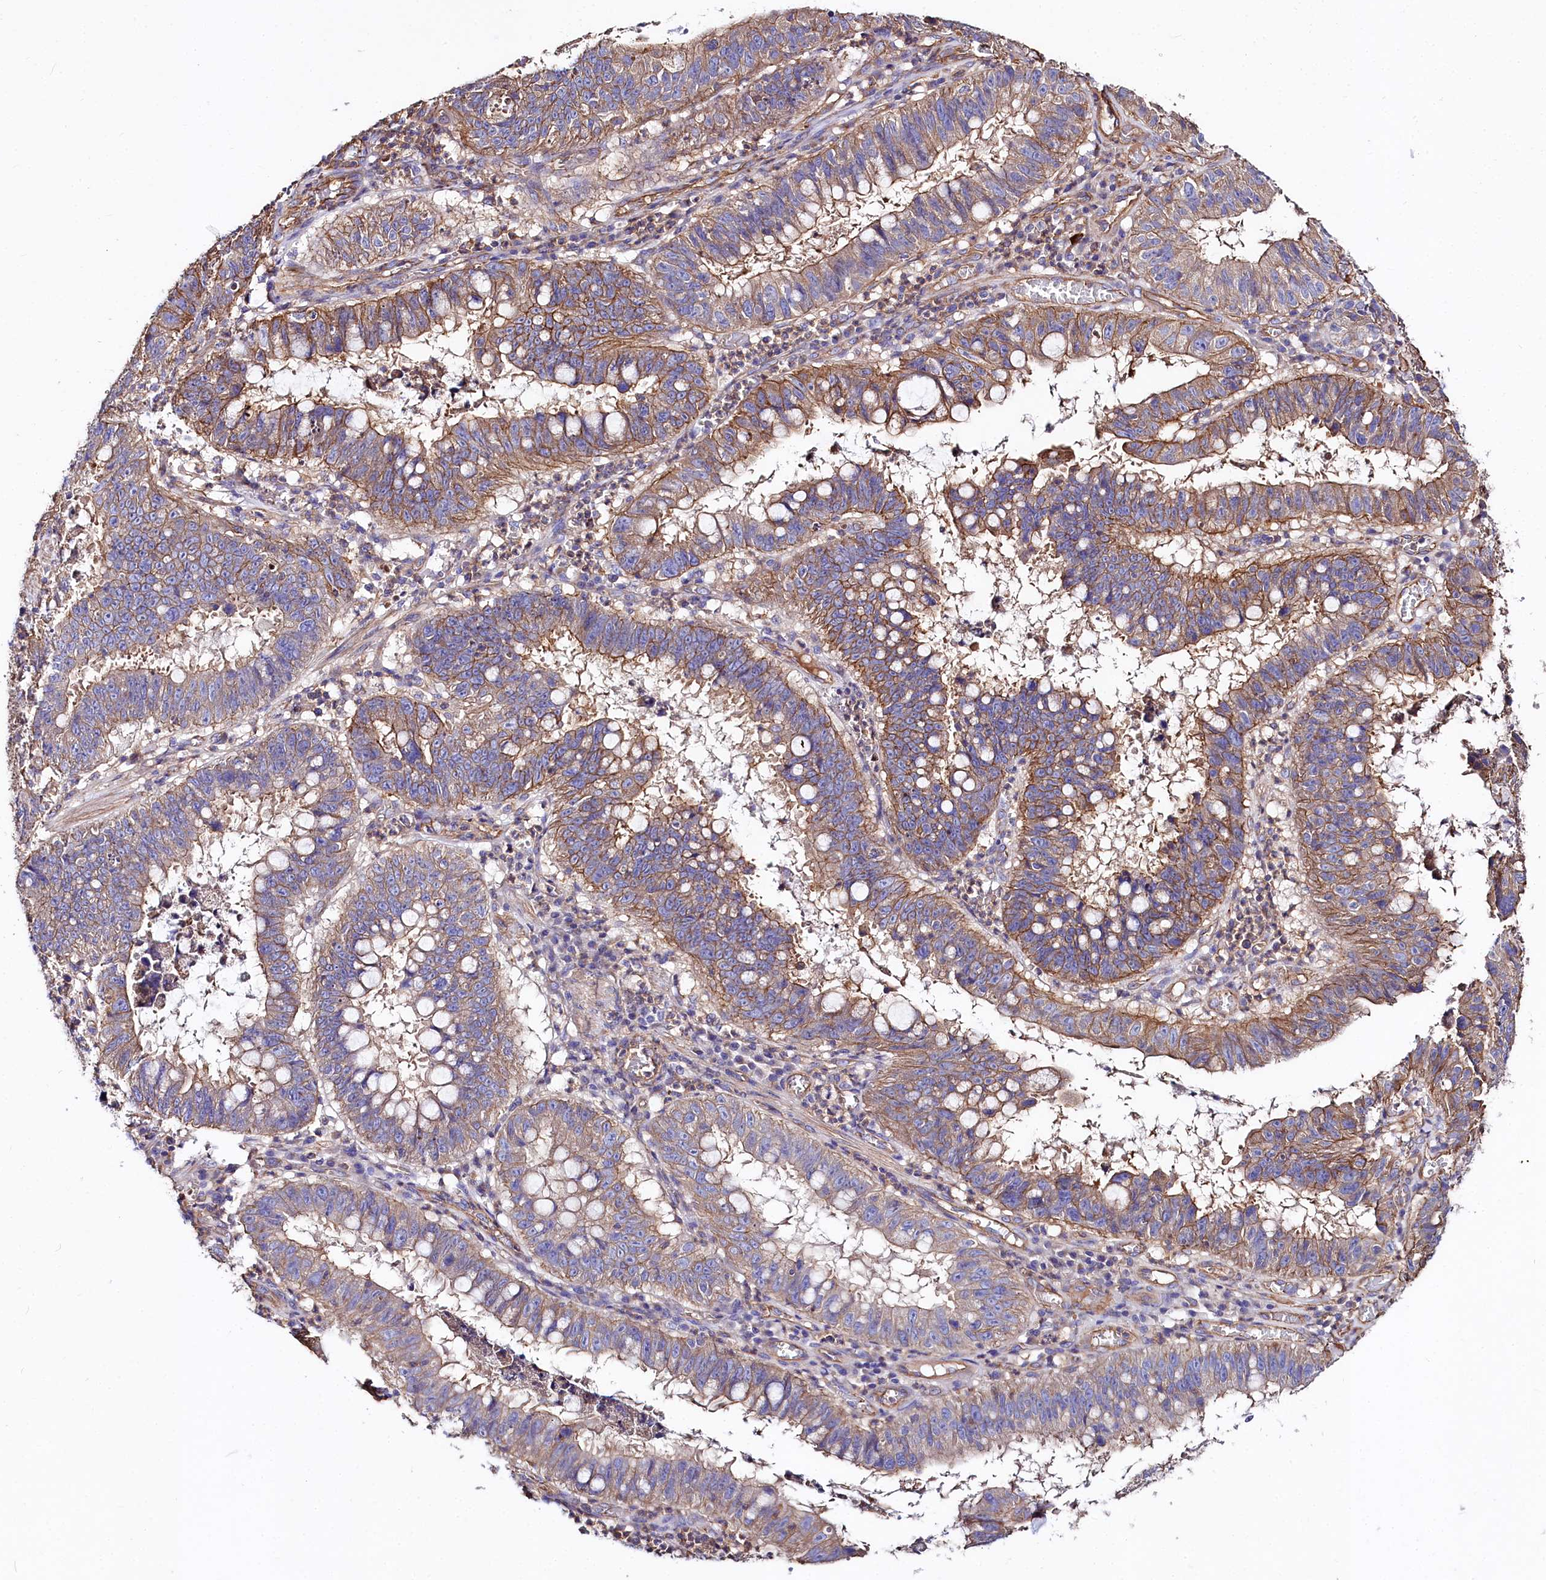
{"staining": {"intensity": "moderate", "quantity": "25%-75%", "location": "cytoplasmic/membranous"}, "tissue": "stomach cancer", "cell_type": "Tumor cells", "image_type": "cancer", "snomed": [{"axis": "morphology", "description": "Adenocarcinoma, NOS"}, {"axis": "topography", "description": "Stomach"}], "caption": "An immunohistochemistry micrograph of neoplastic tissue is shown. Protein staining in brown shows moderate cytoplasmic/membranous positivity in stomach adenocarcinoma within tumor cells.", "gene": "FCHSD2", "patient": {"sex": "male", "age": 59}}